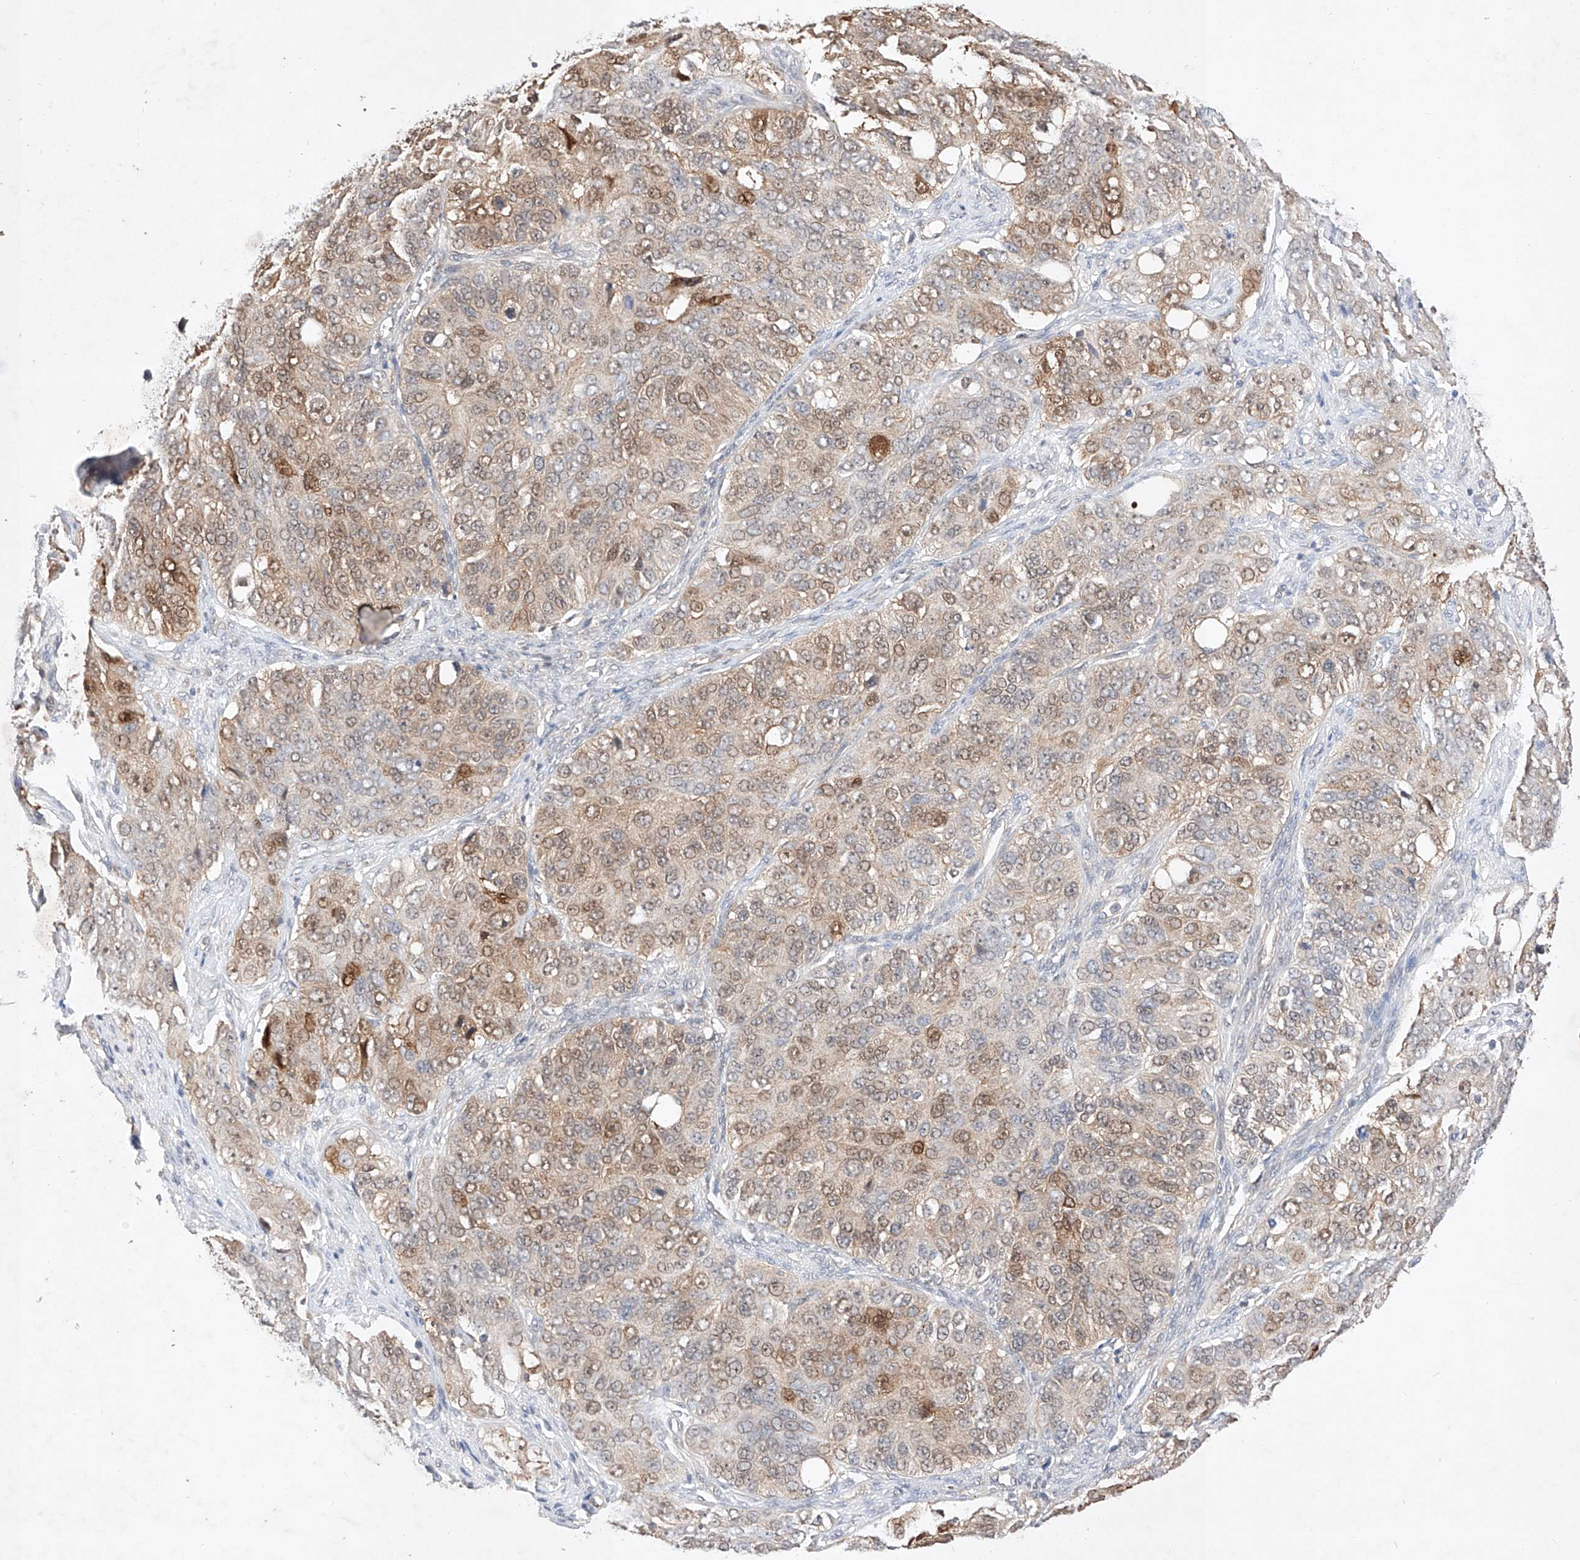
{"staining": {"intensity": "moderate", "quantity": "<25%", "location": "nuclear"}, "tissue": "ovarian cancer", "cell_type": "Tumor cells", "image_type": "cancer", "snomed": [{"axis": "morphology", "description": "Carcinoma, endometroid"}, {"axis": "topography", "description": "Ovary"}], "caption": "Immunohistochemical staining of human ovarian cancer (endometroid carcinoma) exhibits low levels of moderate nuclear positivity in approximately <25% of tumor cells. The staining was performed using DAB (3,3'-diaminobenzidine), with brown indicating positive protein expression. Nuclei are stained blue with hematoxylin.", "gene": "ZNF124", "patient": {"sex": "female", "age": 51}}